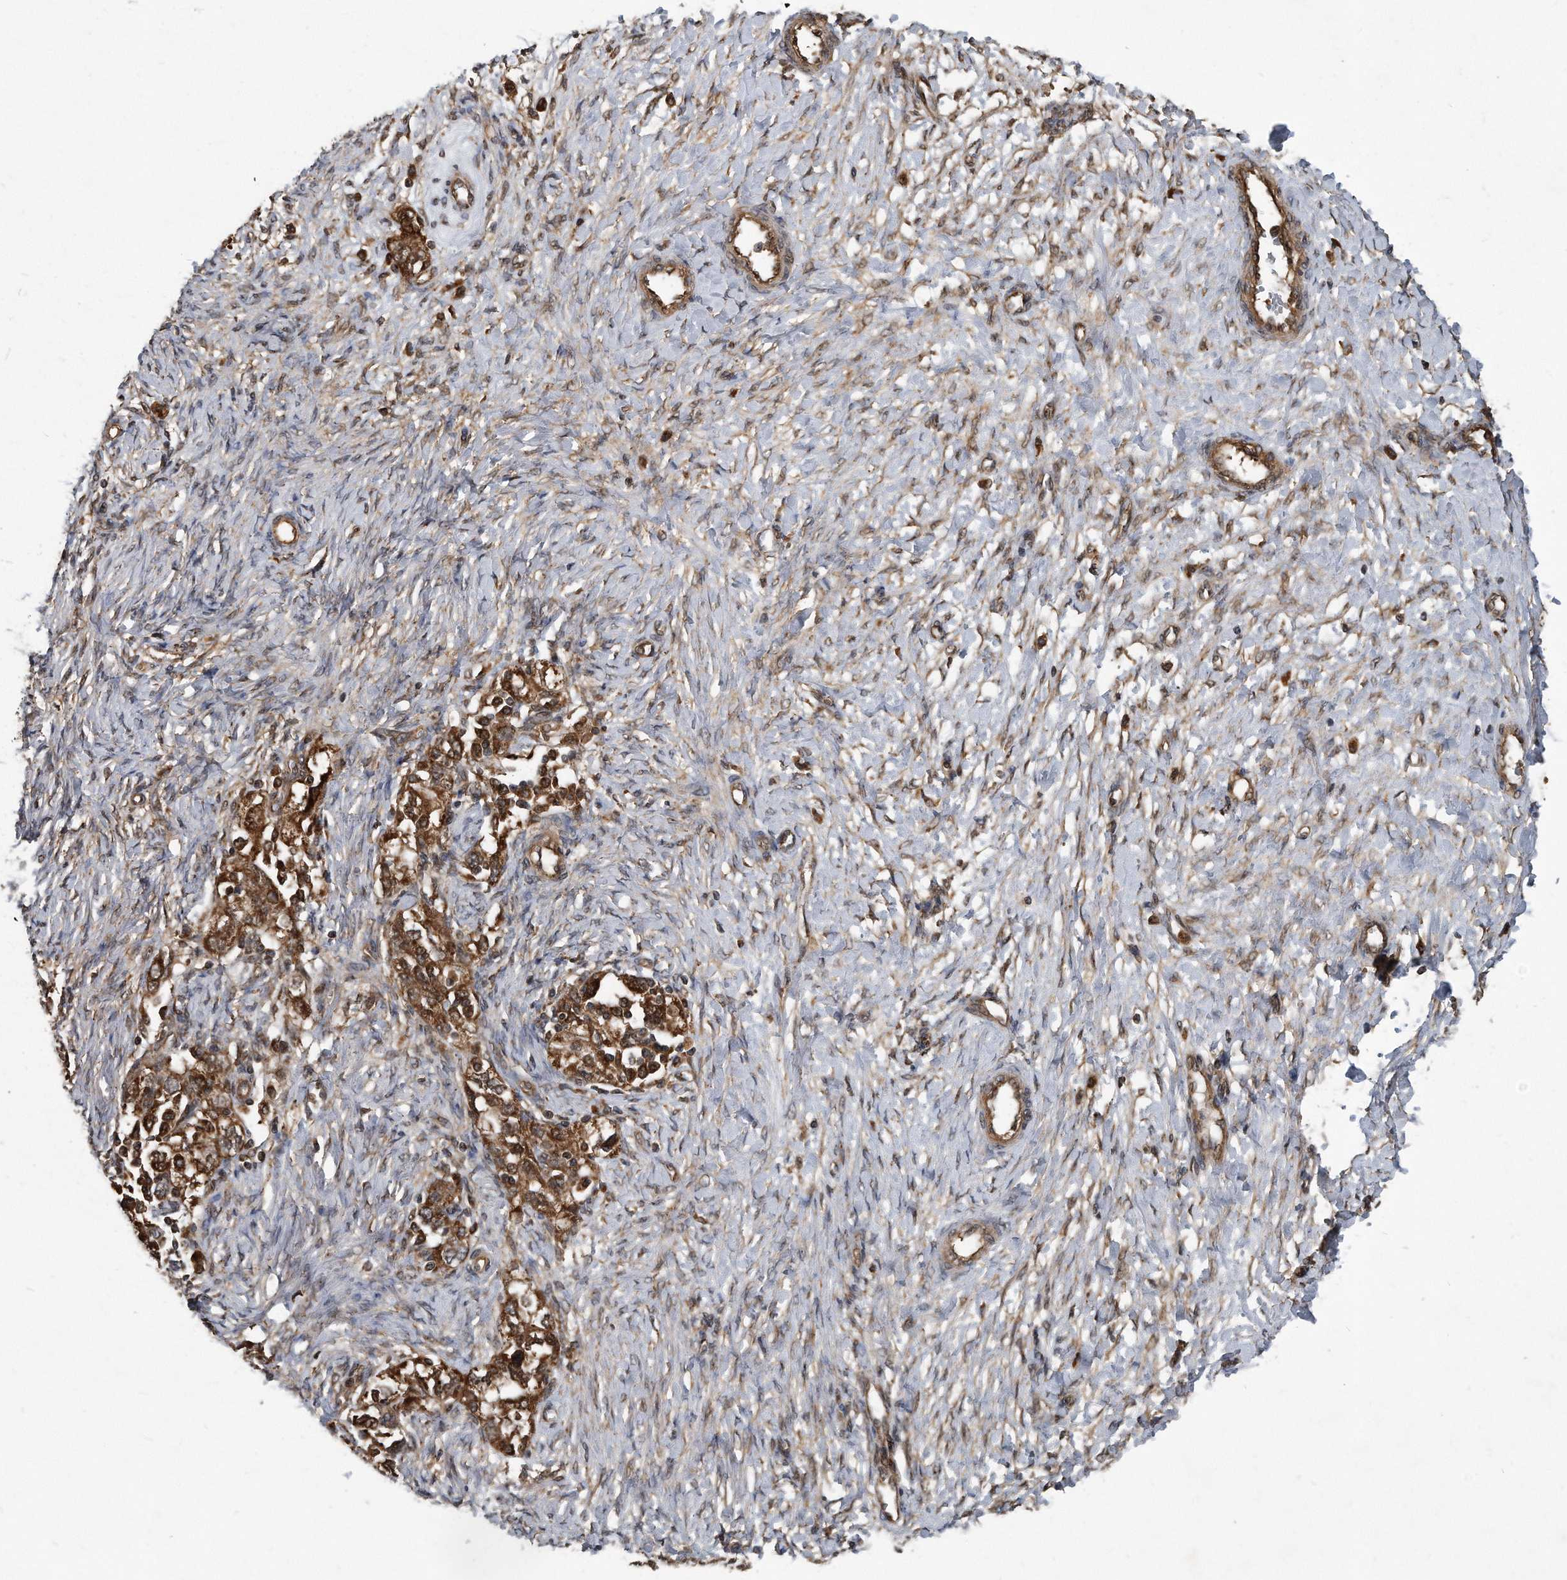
{"staining": {"intensity": "strong", "quantity": ">75%", "location": "cytoplasmic/membranous"}, "tissue": "ovarian cancer", "cell_type": "Tumor cells", "image_type": "cancer", "snomed": [{"axis": "morphology", "description": "Carcinoma, NOS"}, {"axis": "morphology", "description": "Cystadenocarcinoma, serous, NOS"}, {"axis": "topography", "description": "Ovary"}], "caption": "Immunohistochemistry (IHC) micrograph of neoplastic tissue: human carcinoma (ovarian) stained using immunohistochemistry reveals high levels of strong protein expression localized specifically in the cytoplasmic/membranous of tumor cells, appearing as a cytoplasmic/membranous brown color.", "gene": "FAM136A", "patient": {"sex": "female", "age": 69}}